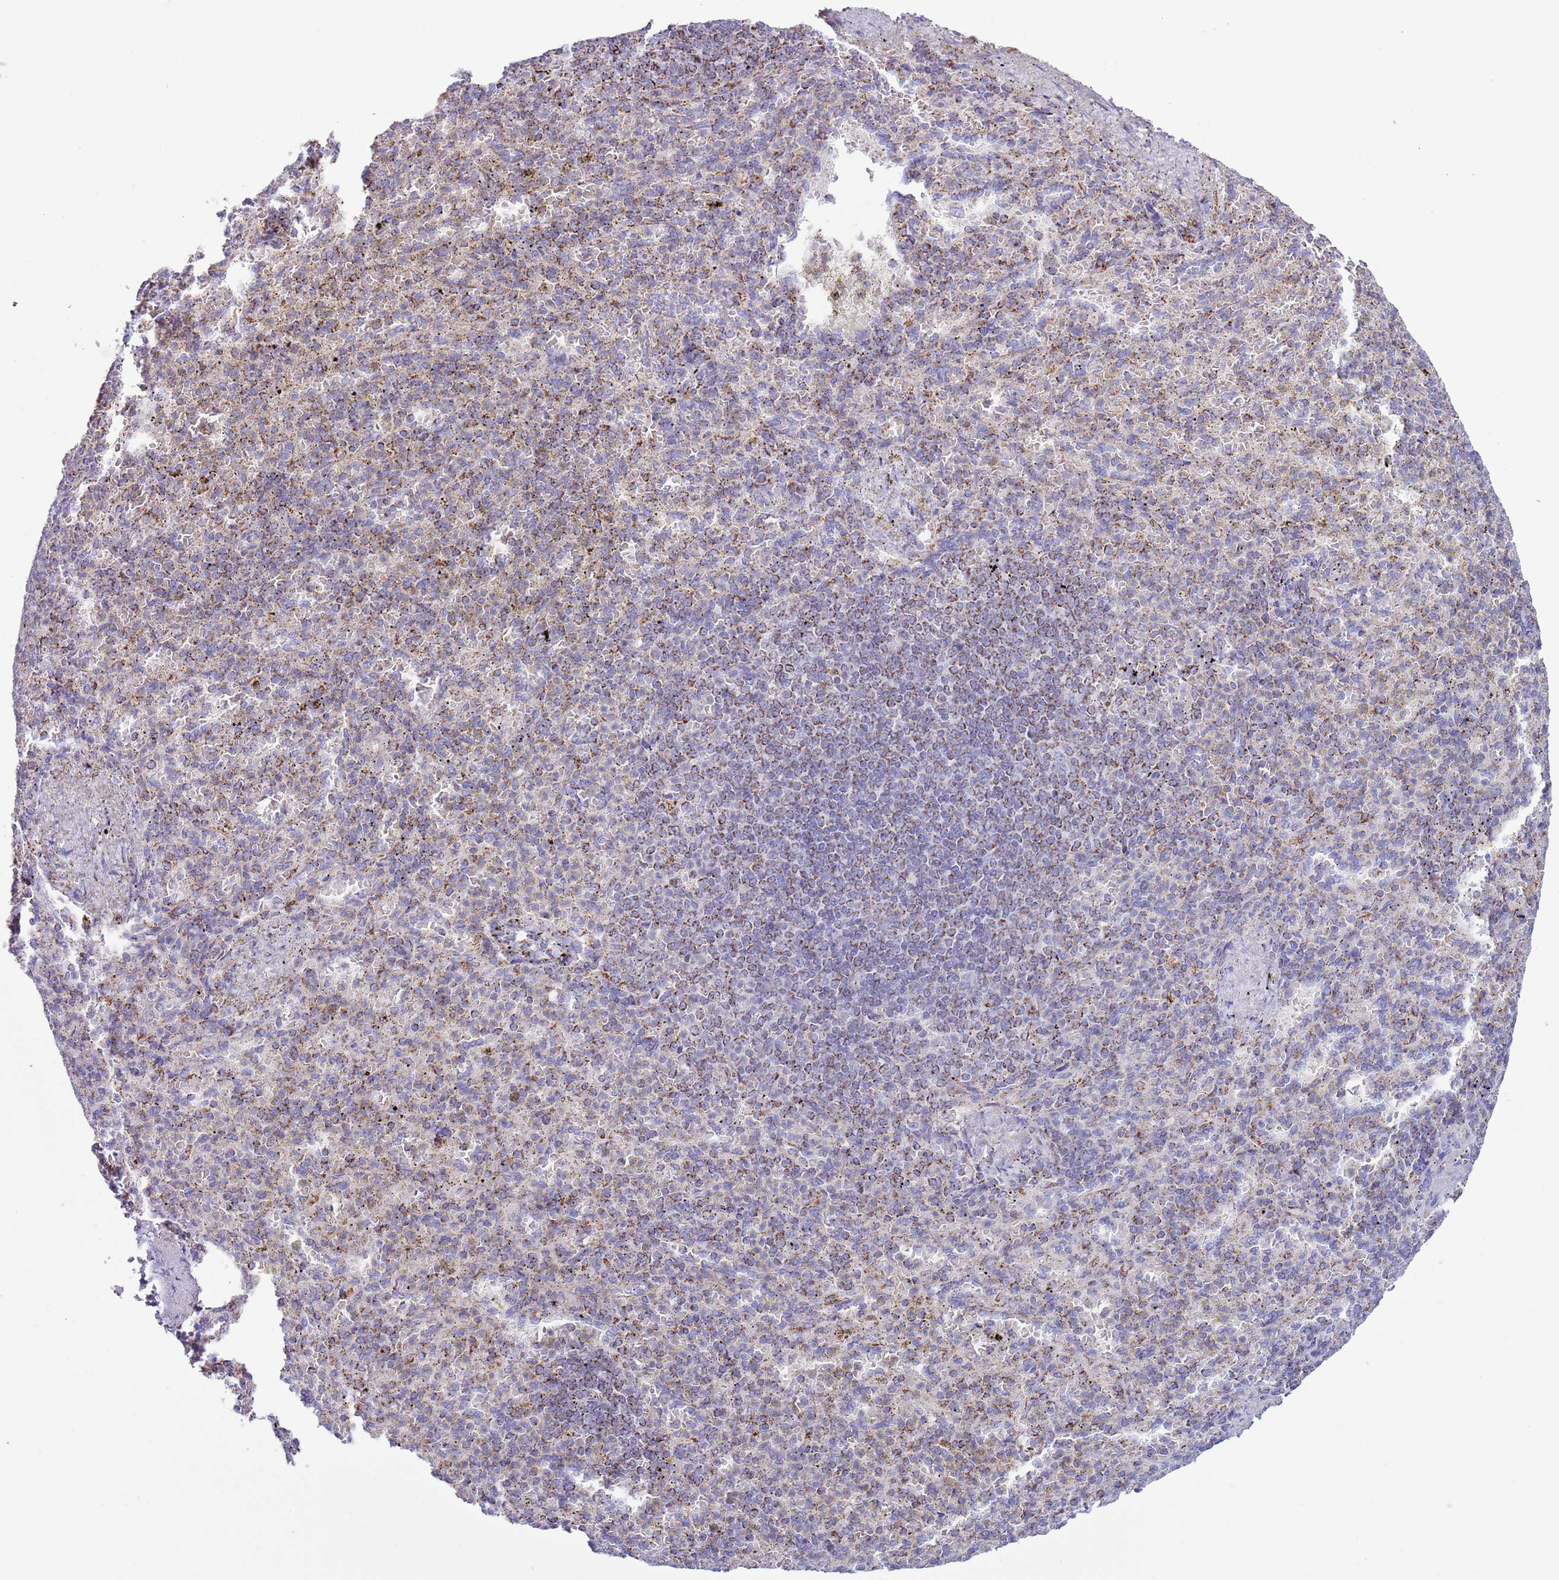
{"staining": {"intensity": "moderate", "quantity": "25%-75%", "location": "cytoplasmic/membranous"}, "tissue": "spleen", "cell_type": "Cells in red pulp", "image_type": "normal", "snomed": [{"axis": "morphology", "description": "Normal tissue, NOS"}, {"axis": "topography", "description": "Spleen"}], "caption": "Spleen stained with DAB (3,3'-diaminobenzidine) immunohistochemistry exhibits medium levels of moderate cytoplasmic/membranous staining in approximately 25%-75% of cells in red pulp.", "gene": "ATP6V1B1", "patient": {"sex": "female", "age": 74}}